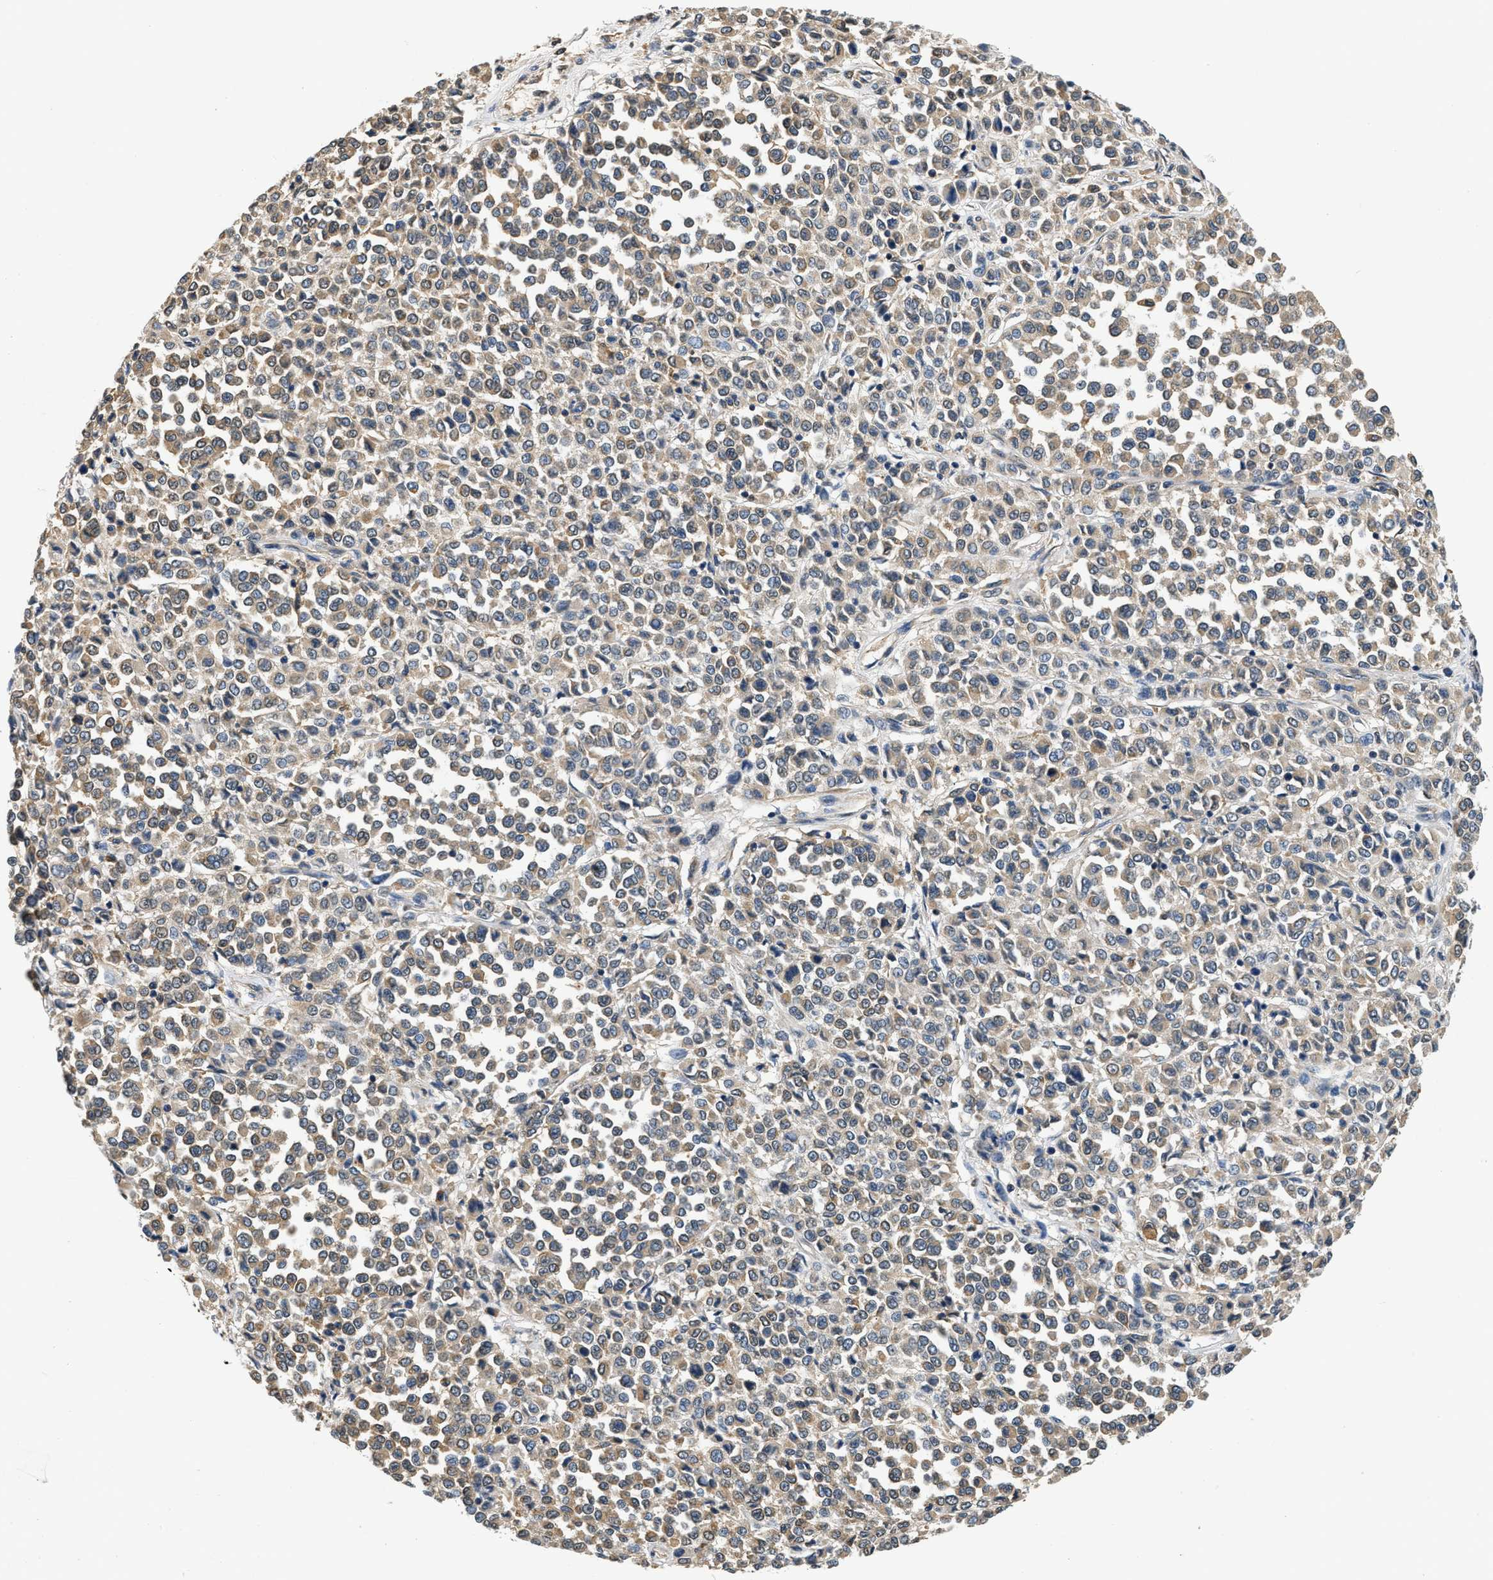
{"staining": {"intensity": "weak", "quantity": ">75%", "location": "cytoplasmic/membranous"}, "tissue": "melanoma", "cell_type": "Tumor cells", "image_type": "cancer", "snomed": [{"axis": "morphology", "description": "Malignant melanoma, Metastatic site"}, {"axis": "topography", "description": "Pancreas"}], "caption": "Immunohistochemistry image of neoplastic tissue: melanoma stained using IHC displays low levels of weak protein expression localized specifically in the cytoplasmic/membranous of tumor cells, appearing as a cytoplasmic/membranous brown color.", "gene": "BCL7C", "patient": {"sex": "female", "age": 30}}